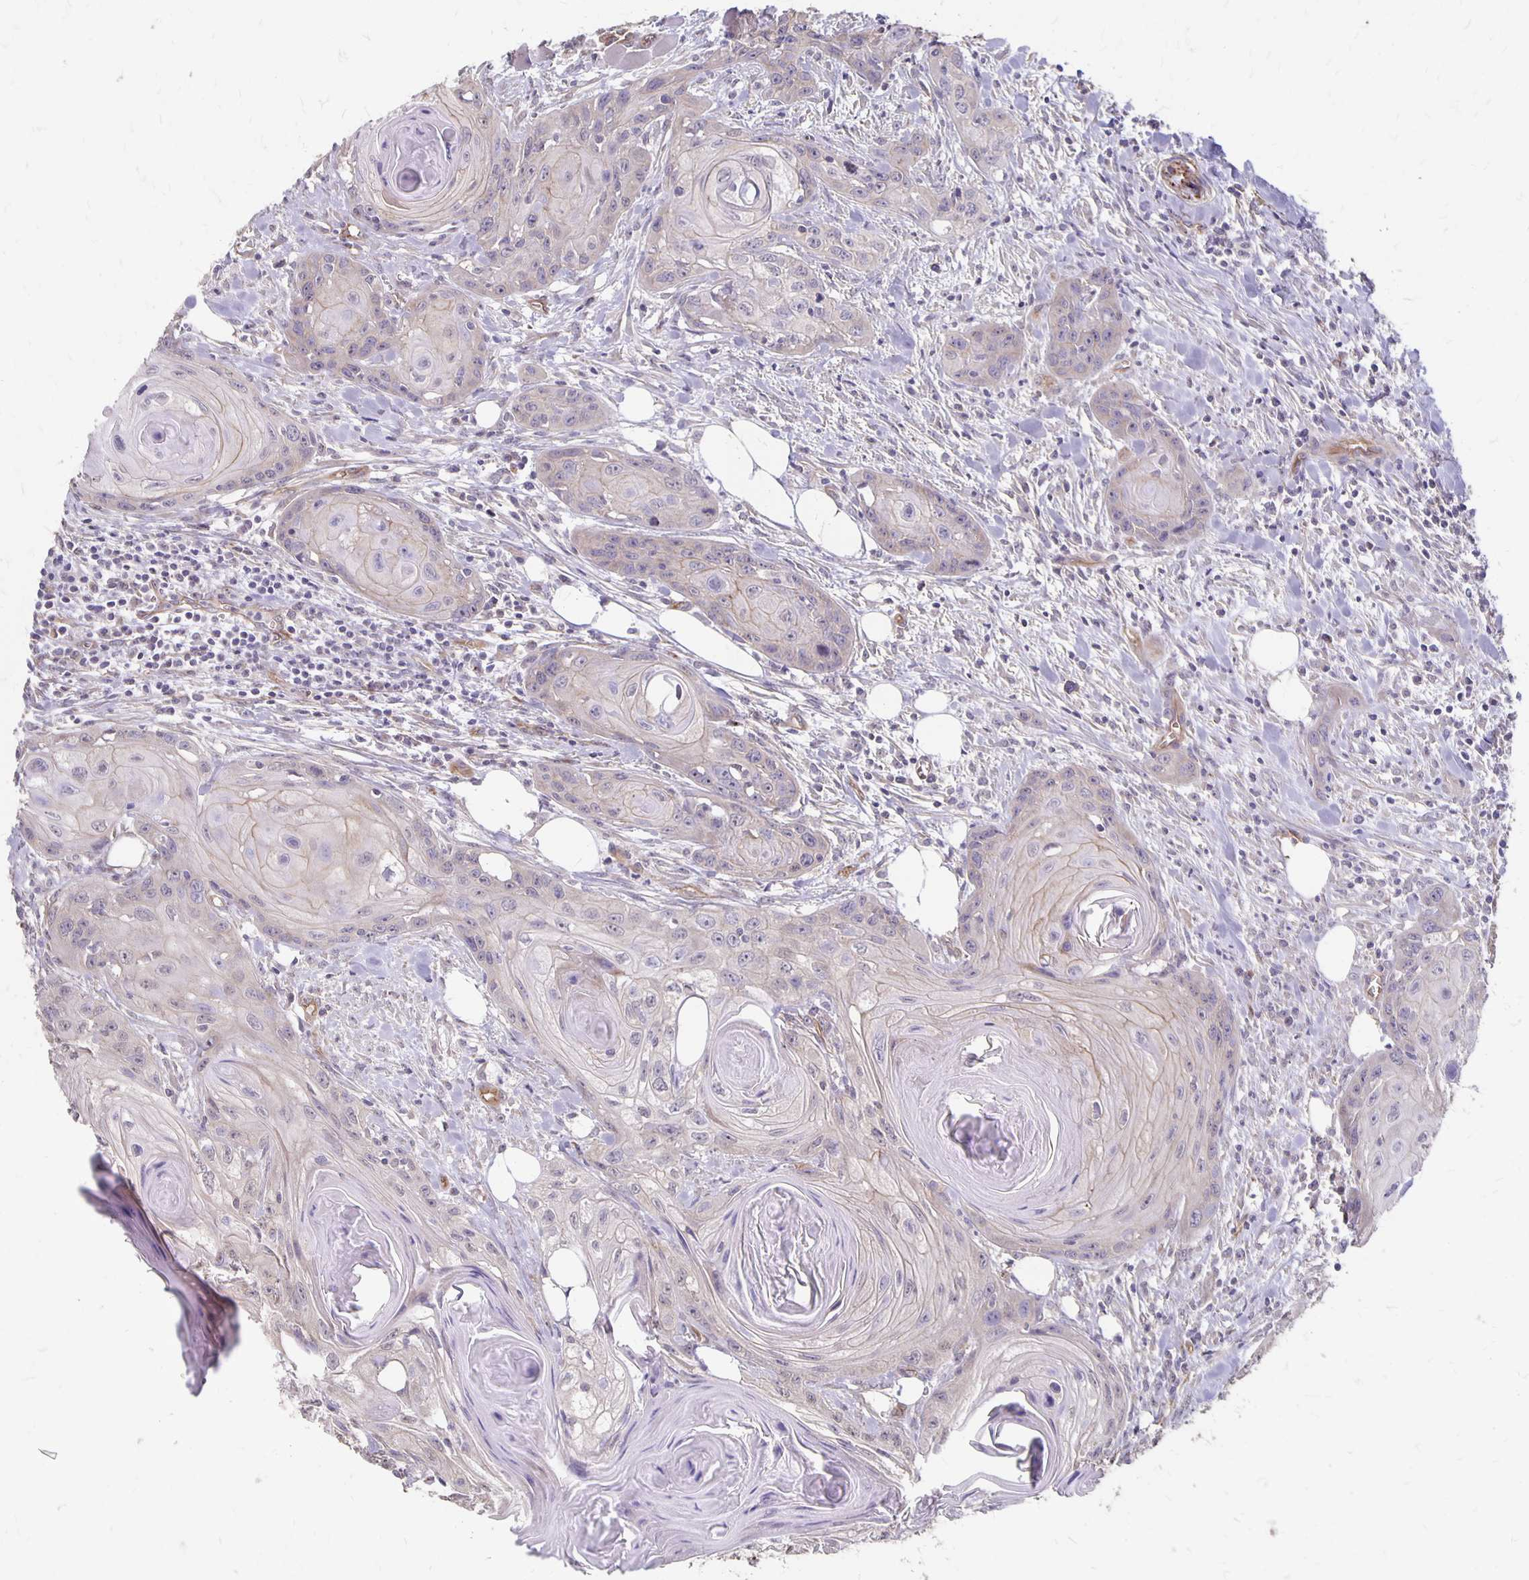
{"staining": {"intensity": "weak", "quantity": "<25%", "location": "cytoplasmic/membranous"}, "tissue": "head and neck cancer", "cell_type": "Tumor cells", "image_type": "cancer", "snomed": [{"axis": "morphology", "description": "Squamous cell carcinoma, NOS"}, {"axis": "topography", "description": "Oral tissue"}, {"axis": "topography", "description": "Head-Neck"}], "caption": "Tumor cells are negative for brown protein staining in head and neck cancer.", "gene": "PPP1R3E", "patient": {"sex": "male", "age": 58}}